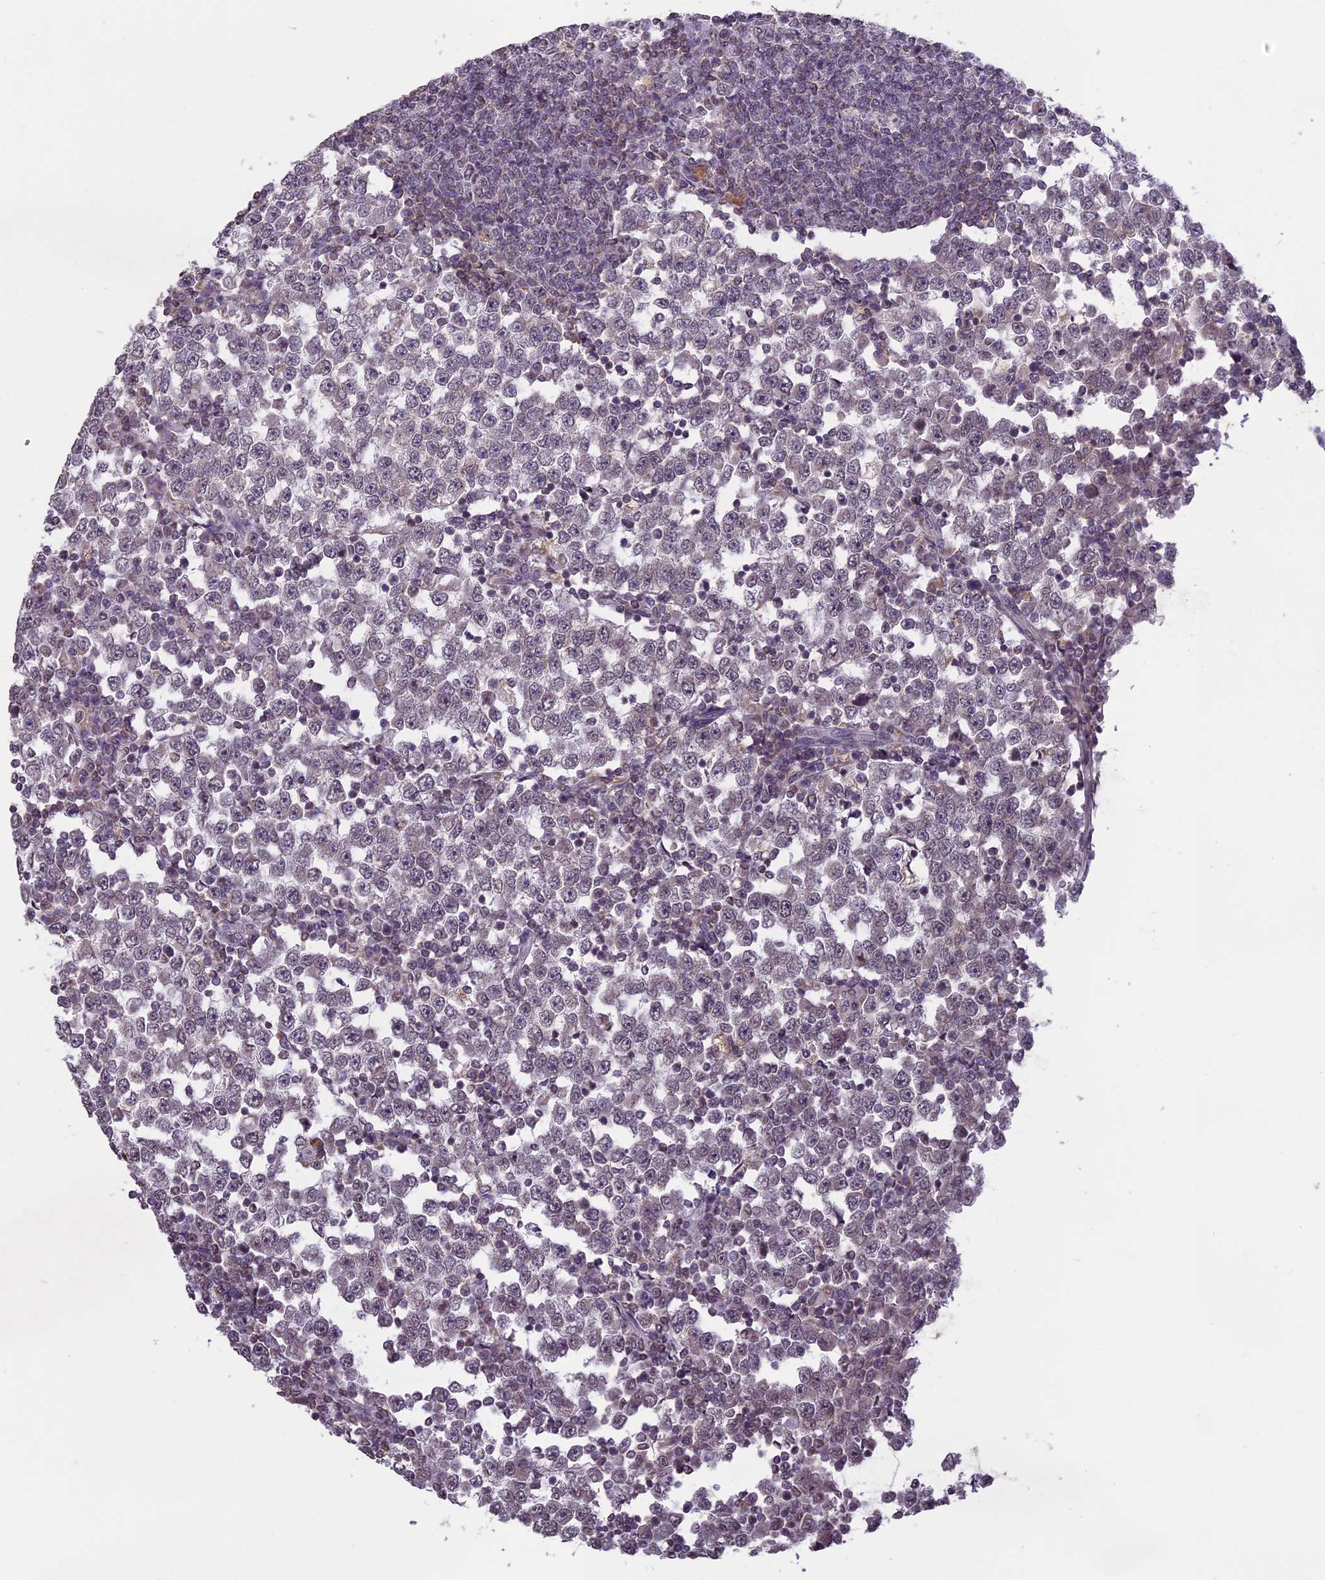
{"staining": {"intensity": "negative", "quantity": "none", "location": "none"}, "tissue": "testis cancer", "cell_type": "Tumor cells", "image_type": "cancer", "snomed": [{"axis": "morphology", "description": "Seminoma, NOS"}, {"axis": "topography", "description": "Testis"}], "caption": "There is no significant positivity in tumor cells of seminoma (testis).", "gene": "ERG28", "patient": {"sex": "male", "age": 65}}